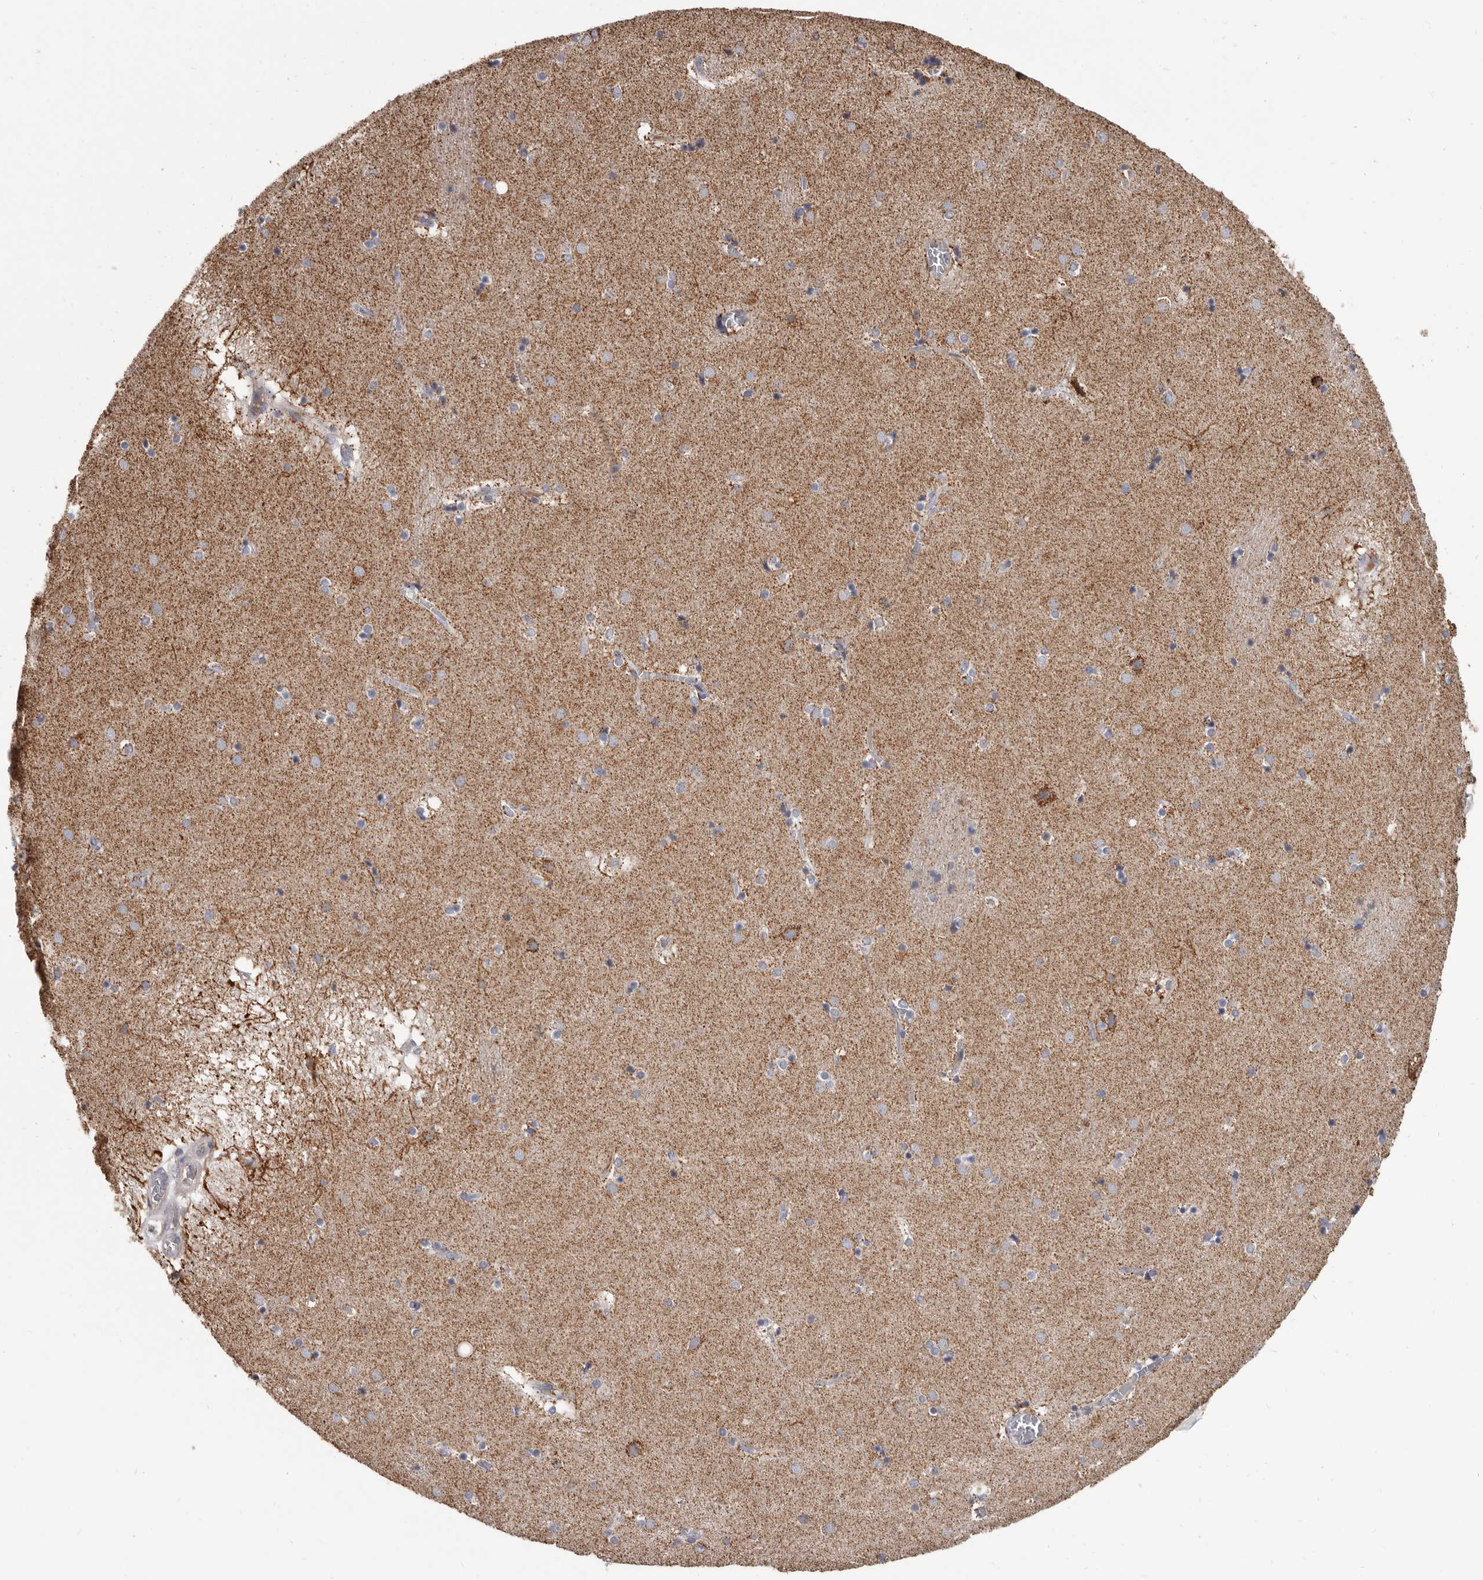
{"staining": {"intensity": "moderate", "quantity": "<25%", "location": "cytoplasmic/membranous"}, "tissue": "caudate", "cell_type": "Glial cells", "image_type": "normal", "snomed": [{"axis": "morphology", "description": "Normal tissue, NOS"}, {"axis": "topography", "description": "Lateral ventricle wall"}], "caption": "The image exhibits immunohistochemical staining of normal caudate. There is moderate cytoplasmic/membranous staining is appreciated in approximately <25% of glial cells.", "gene": "ALDH5A1", "patient": {"sex": "male", "age": 70}}